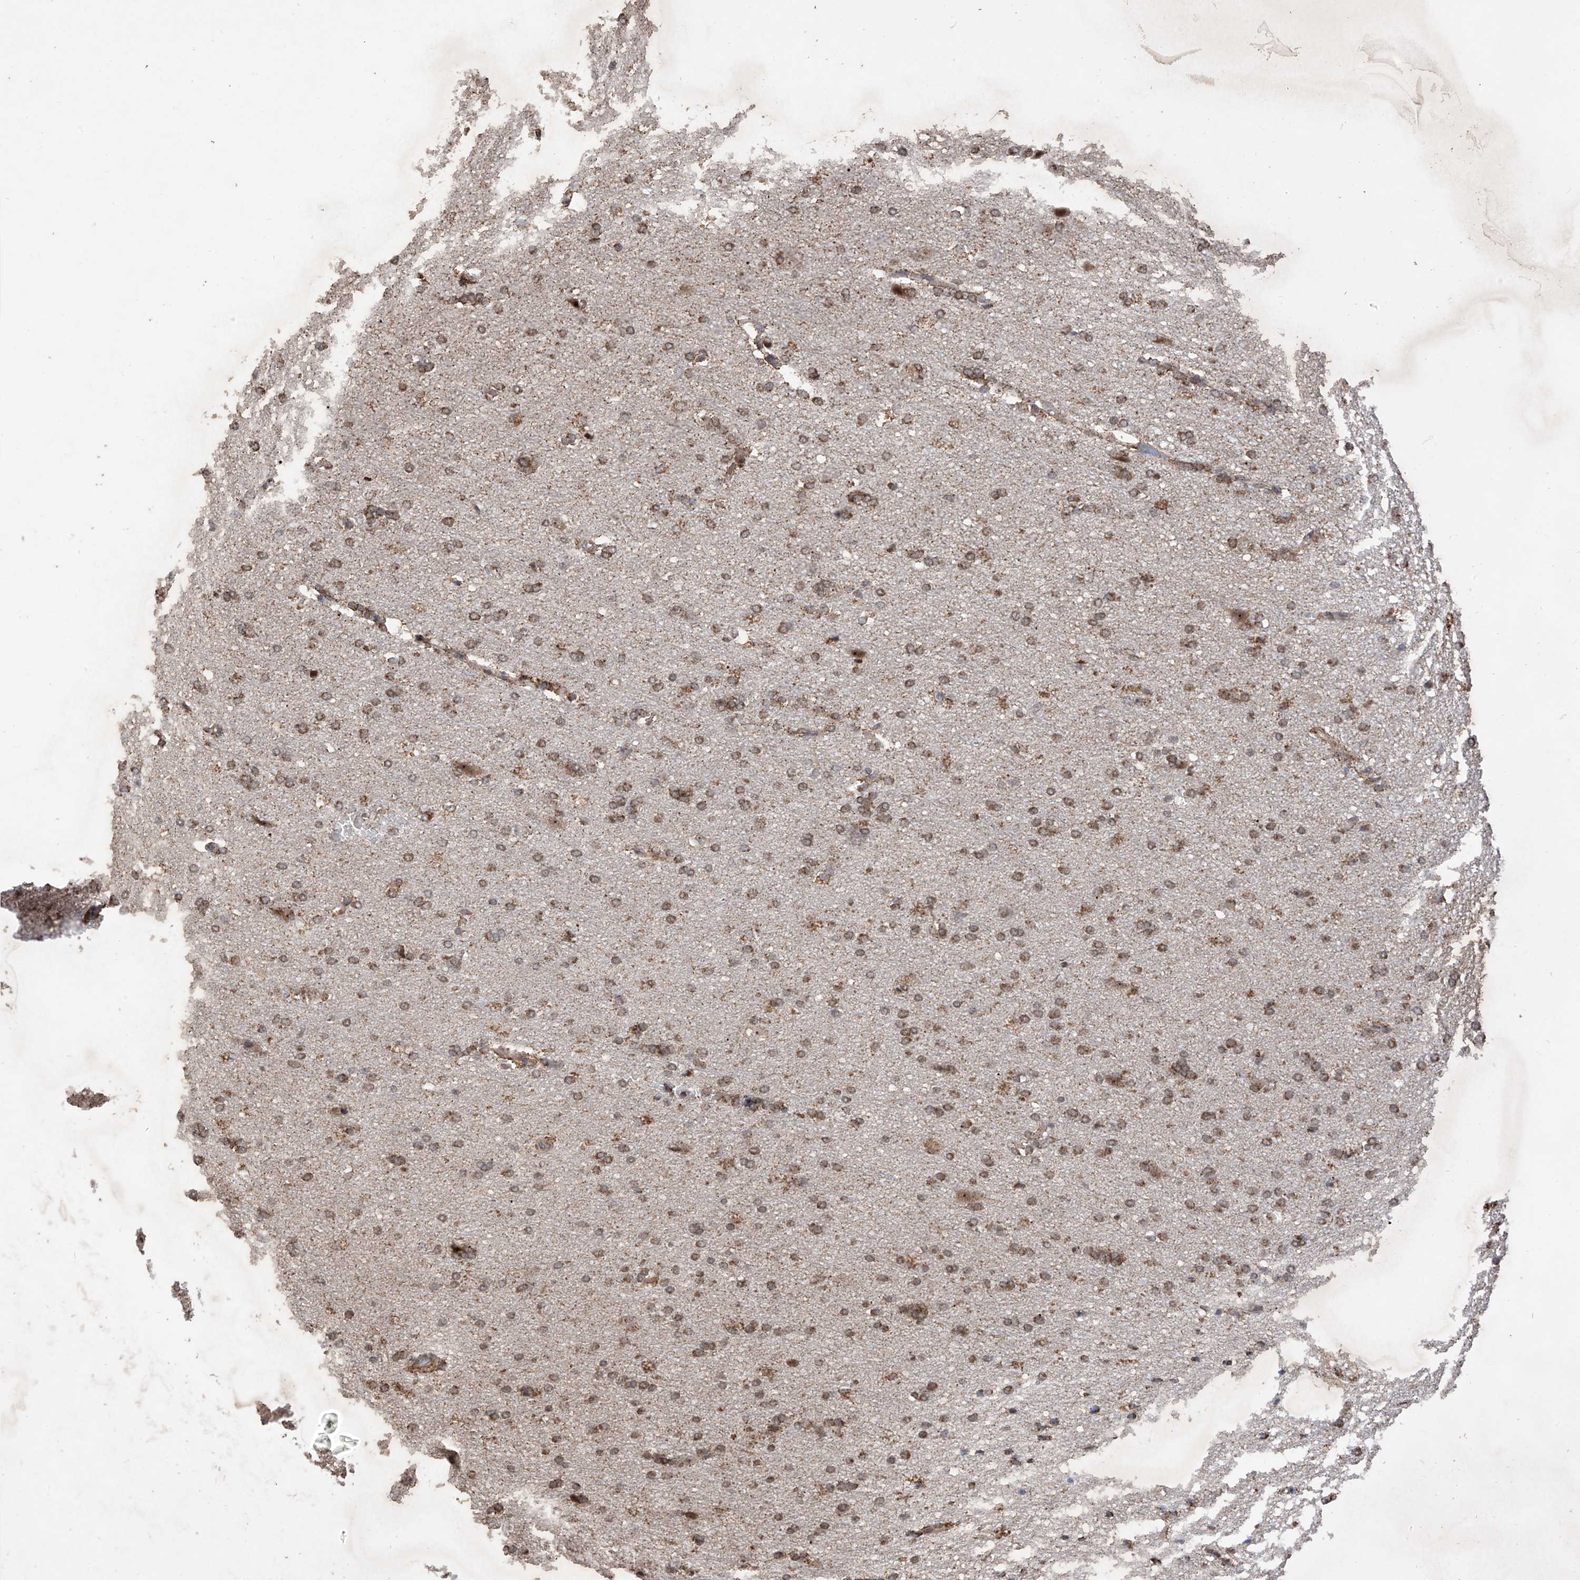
{"staining": {"intensity": "moderate", "quantity": ">75%", "location": "cytoplasmic/membranous"}, "tissue": "cerebral cortex", "cell_type": "Endothelial cells", "image_type": "normal", "snomed": [{"axis": "morphology", "description": "Normal tissue, NOS"}, {"axis": "topography", "description": "Cerebral cortex"}], "caption": "Protein staining displays moderate cytoplasmic/membranous staining in approximately >75% of endothelial cells in normal cerebral cortex.", "gene": "LATS1", "patient": {"sex": "male", "age": 62}}